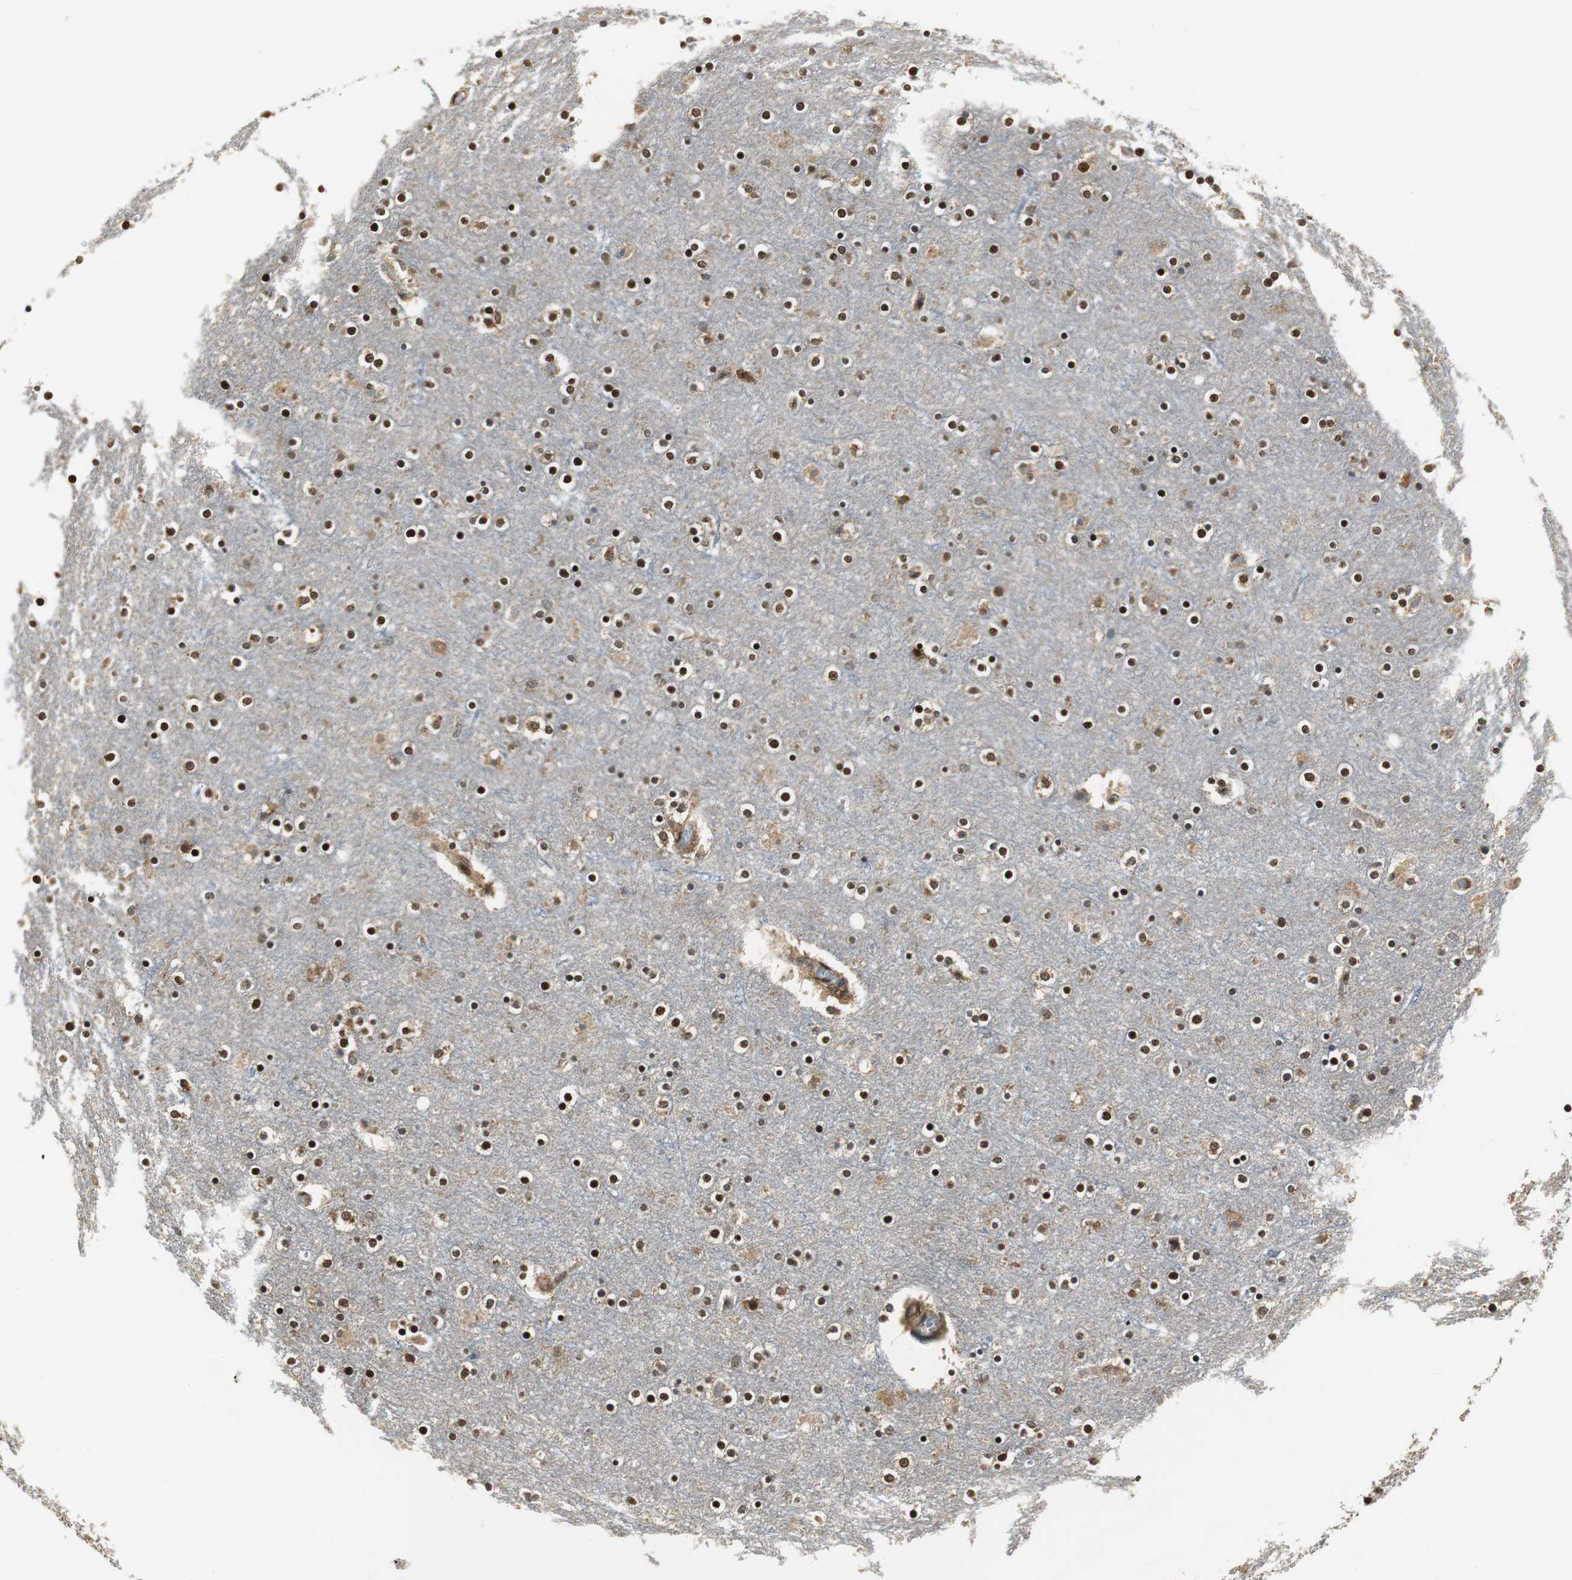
{"staining": {"intensity": "negative", "quantity": "none", "location": "none"}, "tissue": "cerebral cortex", "cell_type": "Endothelial cells", "image_type": "normal", "snomed": [{"axis": "morphology", "description": "Normal tissue, NOS"}, {"axis": "topography", "description": "Cerebral cortex"}], "caption": "This is an immunohistochemistry photomicrograph of normal cerebral cortex. There is no positivity in endothelial cells.", "gene": "CCT5", "patient": {"sex": "female", "age": 54}}